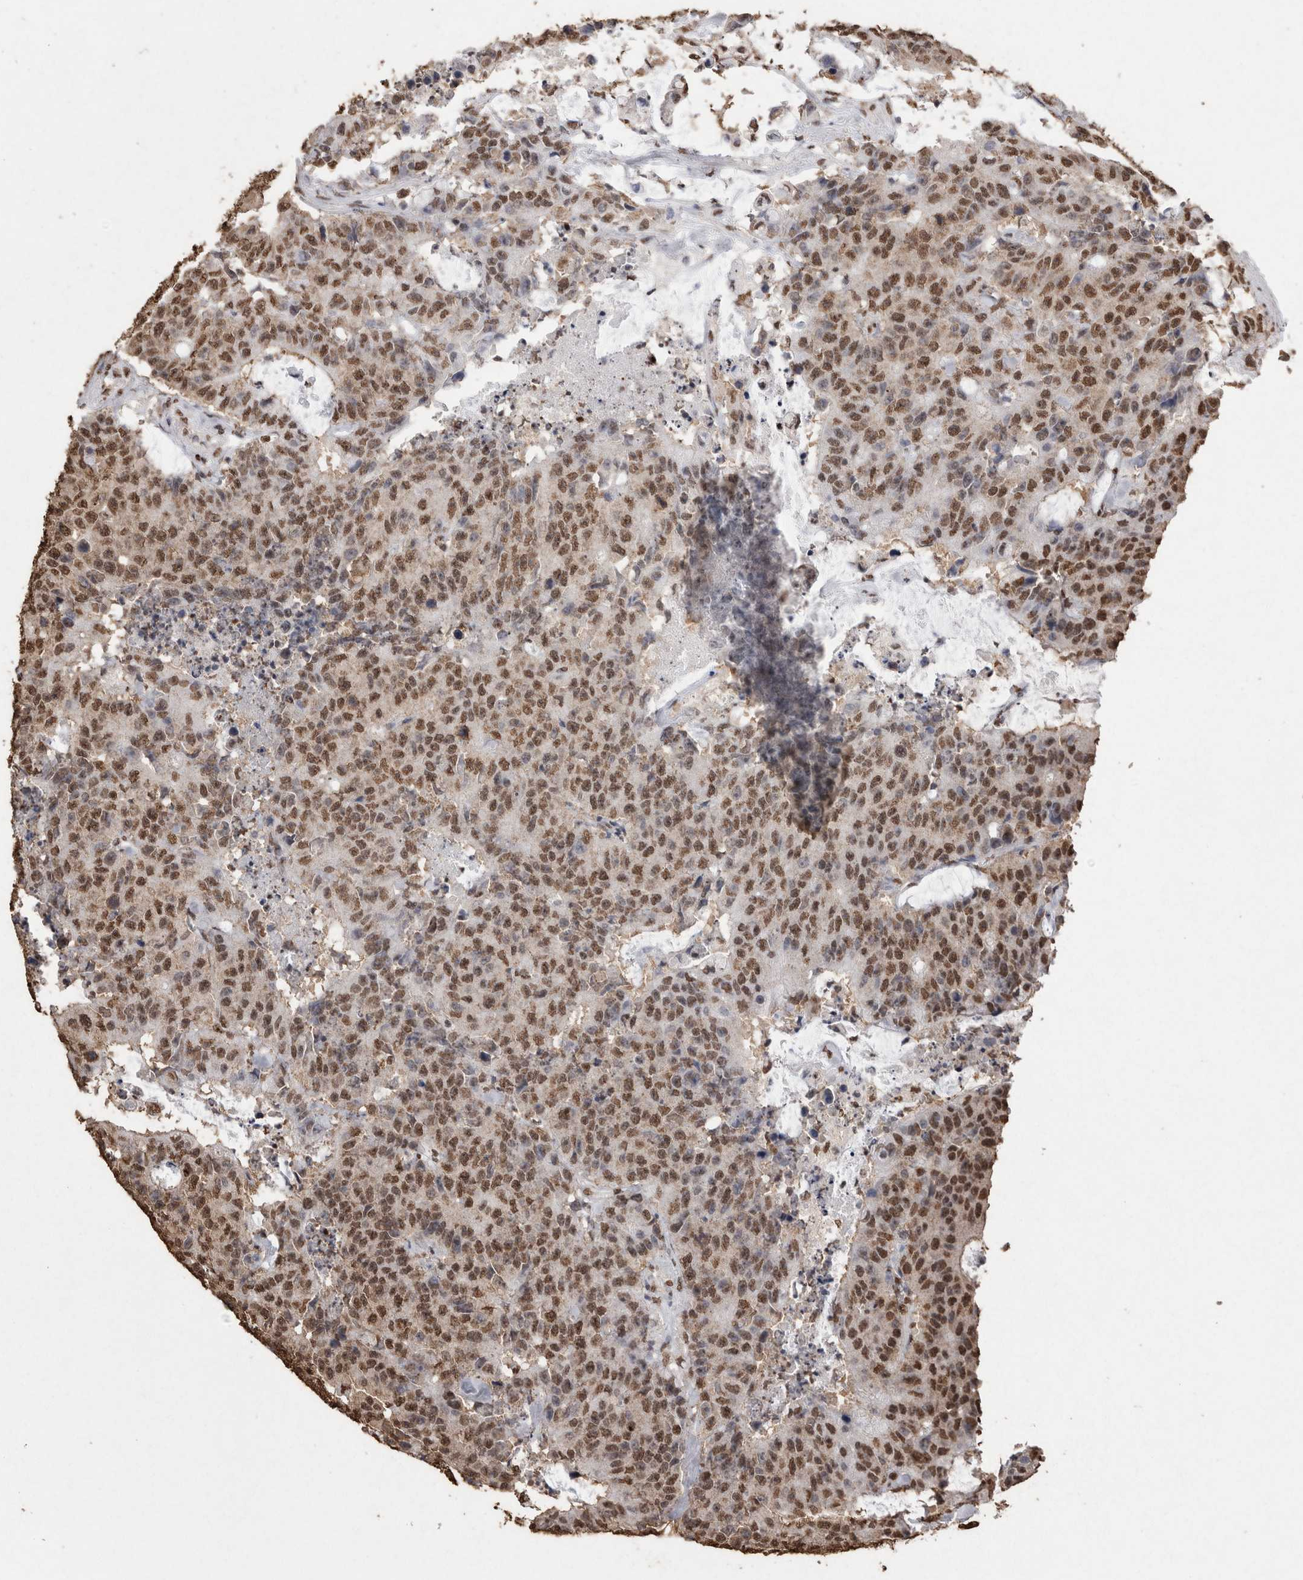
{"staining": {"intensity": "moderate", "quantity": ">75%", "location": "nuclear"}, "tissue": "colorectal cancer", "cell_type": "Tumor cells", "image_type": "cancer", "snomed": [{"axis": "morphology", "description": "Adenocarcinoma, NOS"}, {"axis": "topography", "description": "Colon"}], "caption": "This is an image of immunohistochemistry (IHC) staining of adenocarcinoma (colorectal), which shows moderate staining in the nuclear of tumor cells.", "gene": "NTHL1", "patient": {"sex": "female", "age": 86}}